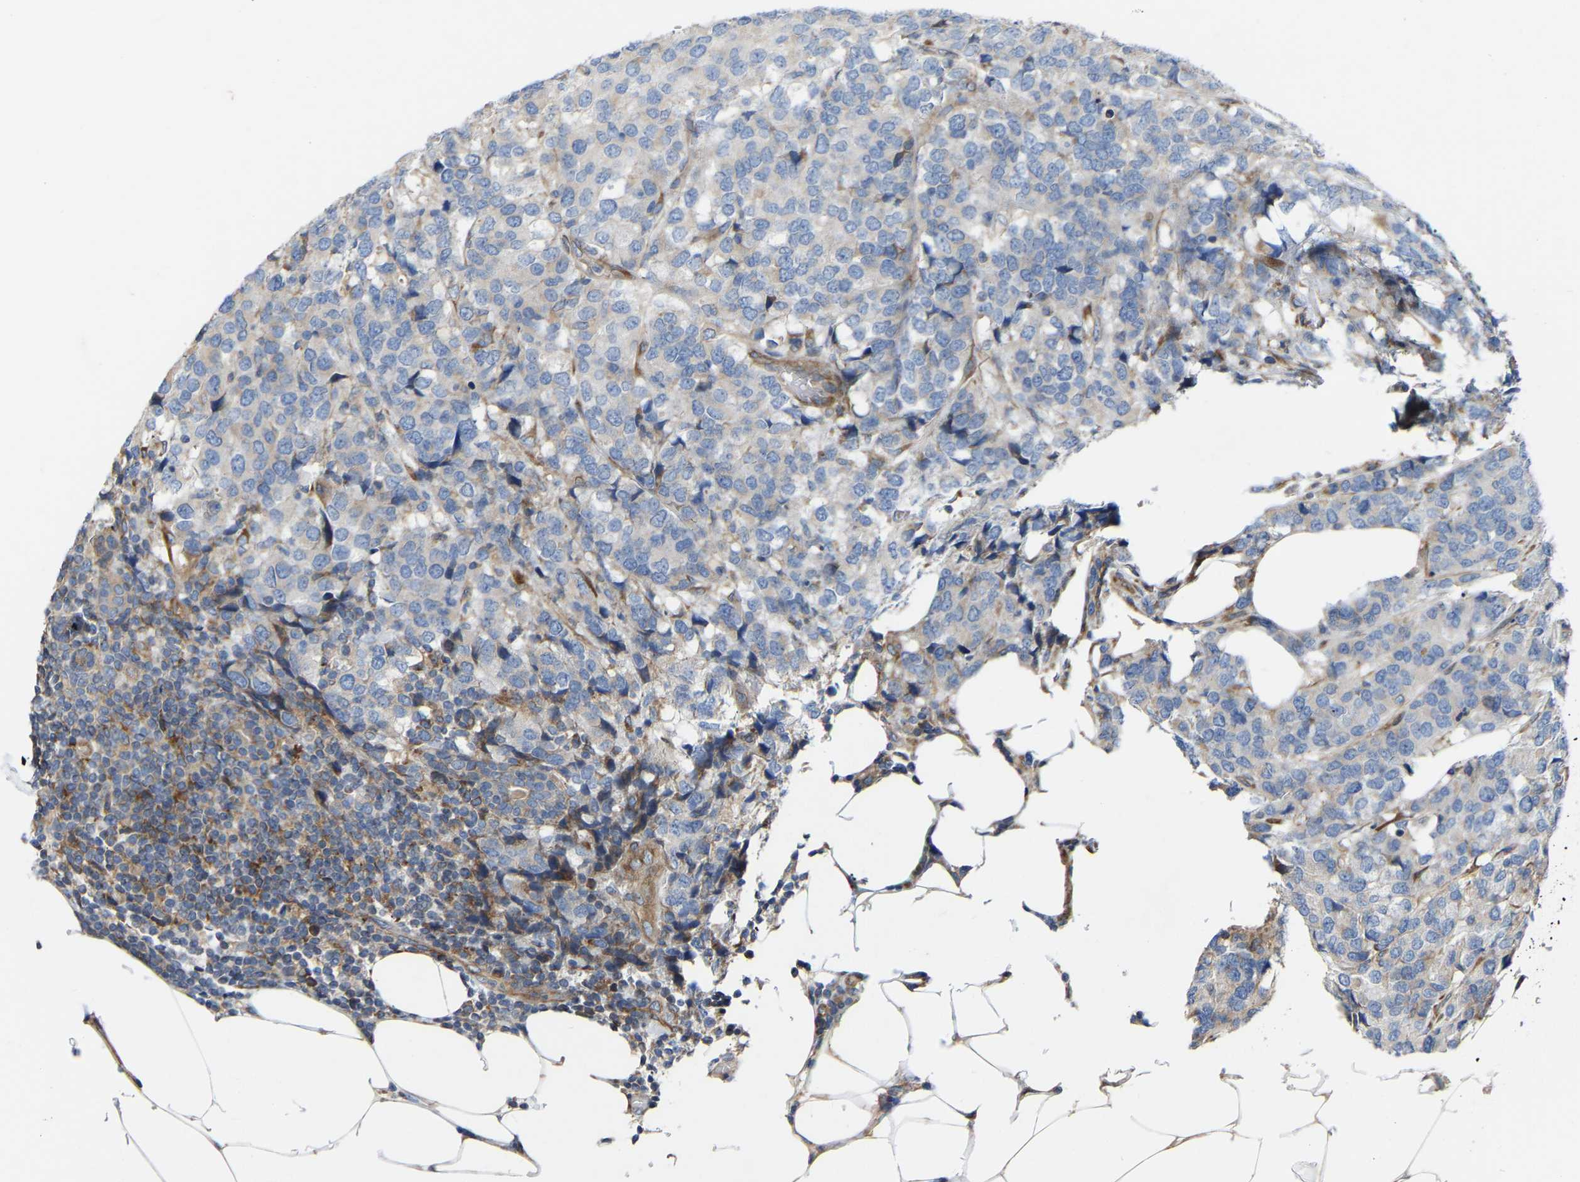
{"staining": {"intensity": "negative", "quantity": "none", "location": "none"}, "tissue": "breast cancer", "cell_type": "Tumor cells", "image_type": "cancer", "snomed": [{"axis": "morphology", "description": "Lobular carcinoma"}, {"axis": "topography", "description": "Breast"}], "caption": "IHC histopathology image of neoplastic tissue: human breast lobular carcinoma stained with DAB shows no significant protein staining in tumor cells. Brightfield microscopy of IHC stained with DAB (3,3'-diaminobenzidine) (brown) and hematoxylin (blue), captured at high magnification.", "gene": "TOR1B", "patient": {"sex": "female", "age": 59}}